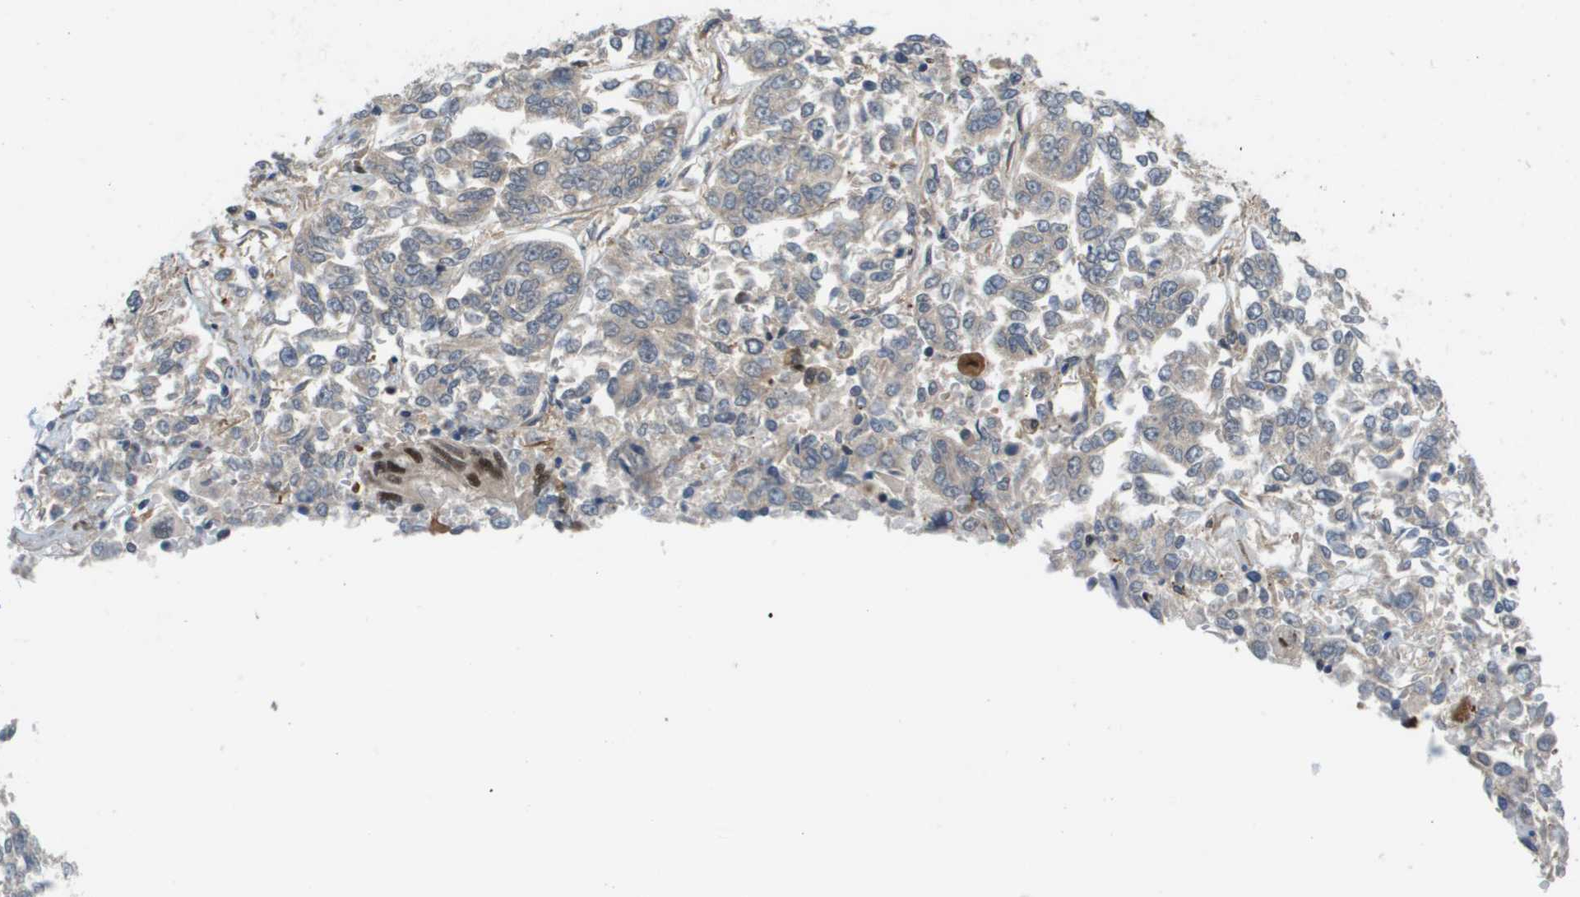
{"staining": {"intensity": "negative", "quantity": "none", "location": "none"}, "tissue": "lung cancer", "cell_type": "Tumor cells", "image_type": "cancer", "snomed": [{"axis": "morphology", "description": "Adenocarcinoma, NOS"}, {"axis": "topography", "description": "Lung"}], "caption": "Immunohistochemistry (IHC) micrograph of neoplastic tissue: lung cancer (adenocarcinoma) stained with DAB (3,3'-diaminobenzidine) reveals no significant protein staining in tumor cells.", "gene": "PRCC", "patient": {"sex": "male", "age": 84}}